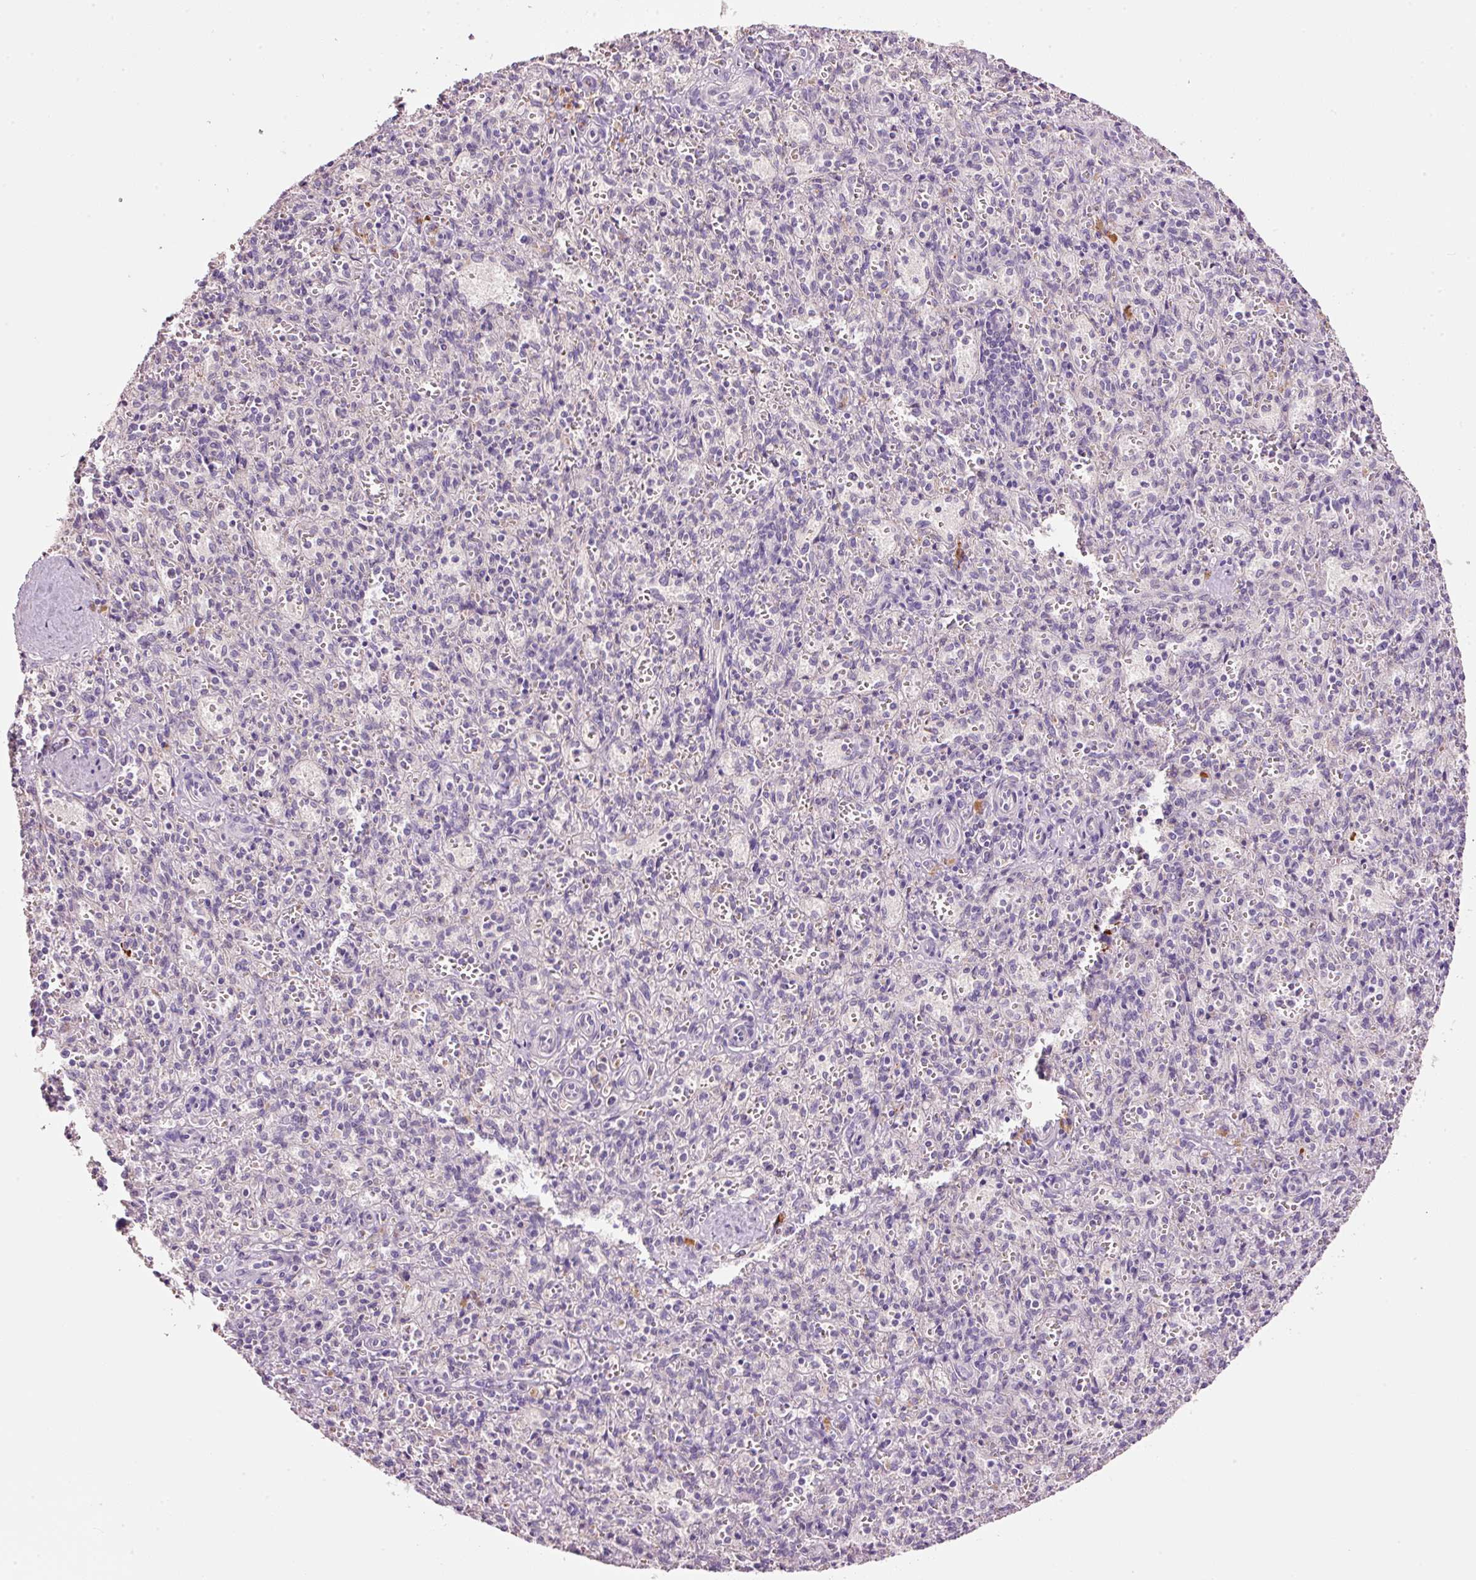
{"staining": {"intensity": "moderate", "quantity": "<25%", "location": "cytoplasmic/membranous"}, "tissue": "spleen", "cell_type": "Cells in red pulp", "image_type": "normal", "snomed": [{"axis": "morphology", "description": "Normal tissue, NOS"}, {"axis": "topography", "description": "Spleen"}], "caption": "High-power microscopy captured an immunohistochemistry (IHC) photomicrograph of normal spleen, revealing moderate cytoplasmic/membranous positivity in approximately <25% of cells in red pulp.", "gene": "TENT5C", "patient": {"sex": "female", "age": 26}}